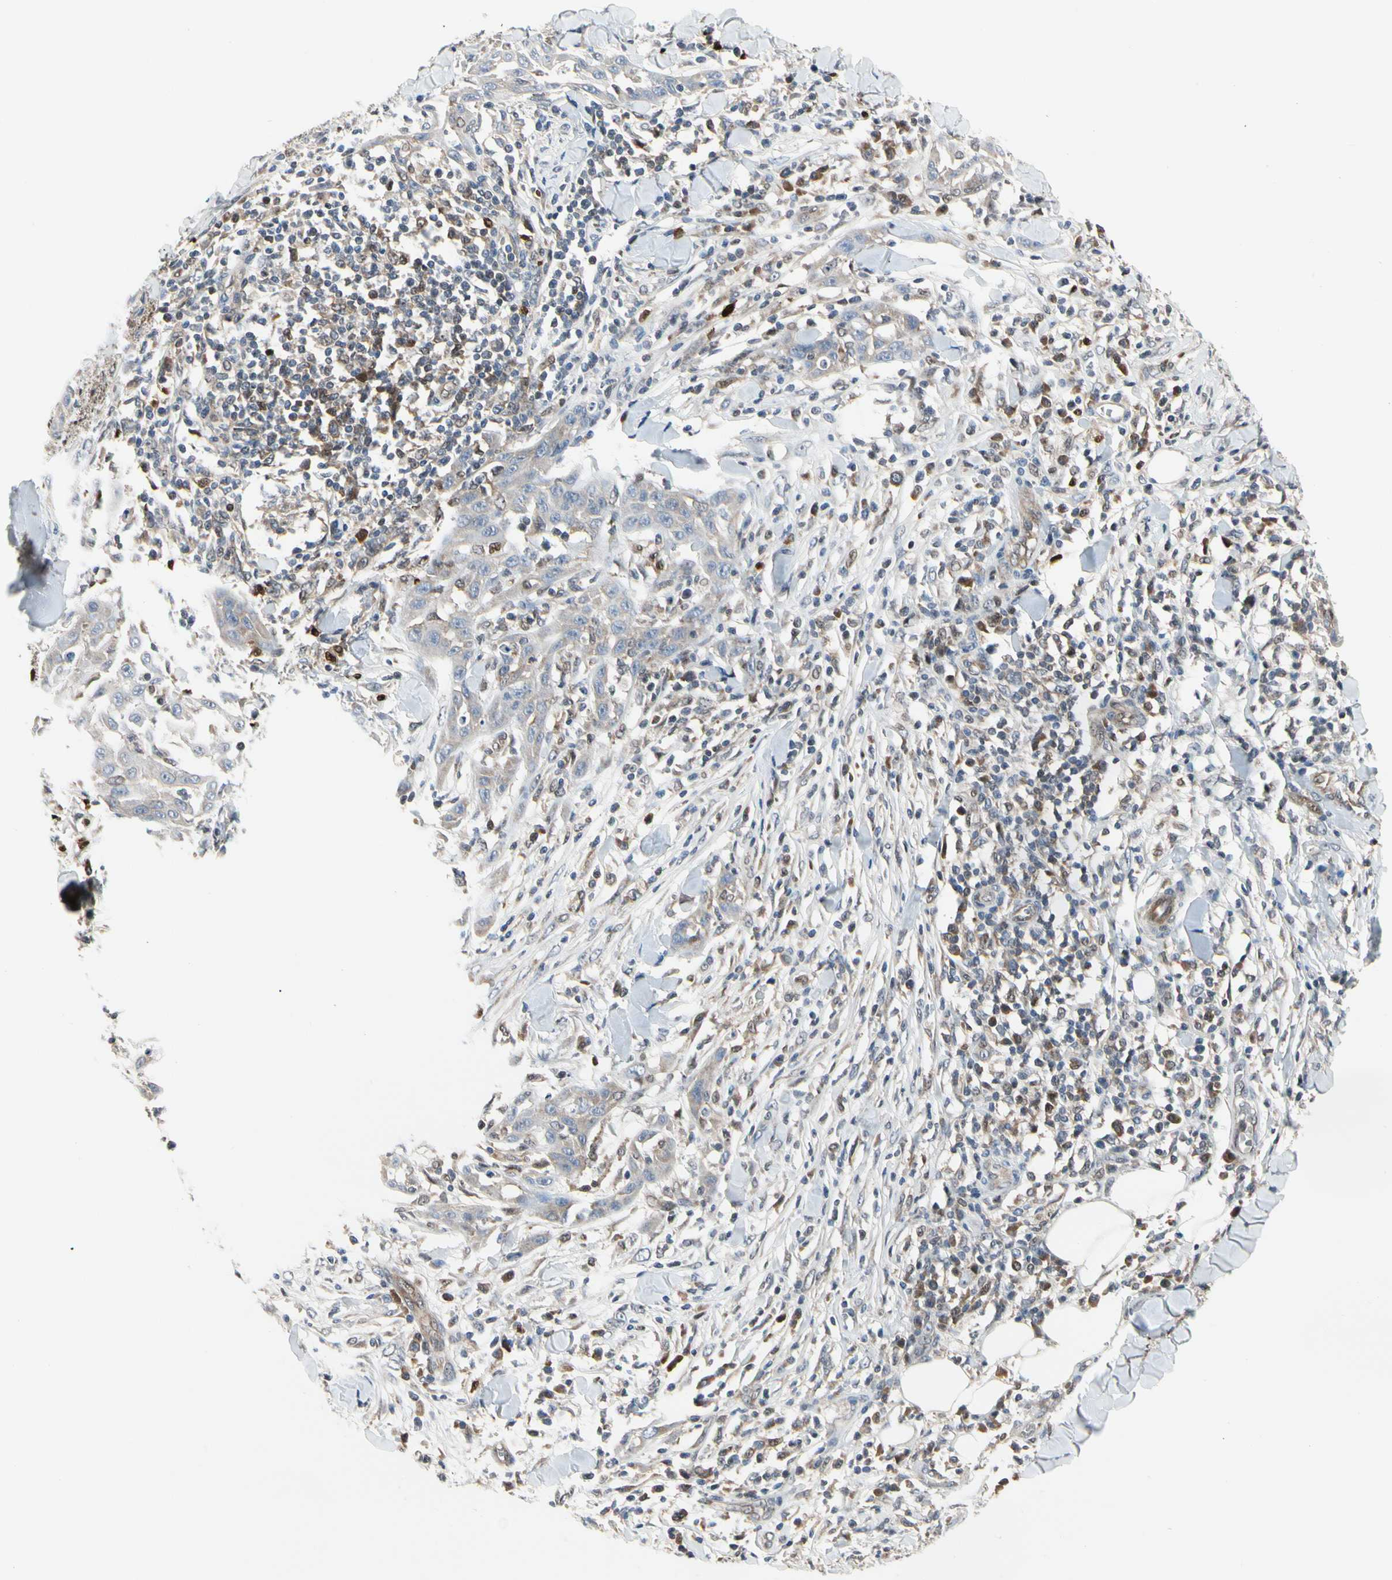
{"staining": {"intensity": "weak", "quantity": ">75%", "location": "cytoplasmic/membranous"}, "tissue": "skin cancer", "cell_type": "Tumor cells", "image_type": "cancer", "snomed": [{"axis": "morphology", "description": "Squamous cell carcinoma, NOS"}, {"axis": "topography", "description": "Skin"}], "caption": "High-magnification brightfield microscopy of skin squamous cell carcinoma stained with DAB (brown) and counterstained with hematoxylin (blue). tumor cells exhibit weak cytoplasmic/membranous positivity is present in approximately>75% of cells.", "gene": "CDK5", "patient": {"sex": "male", "age": 24}}